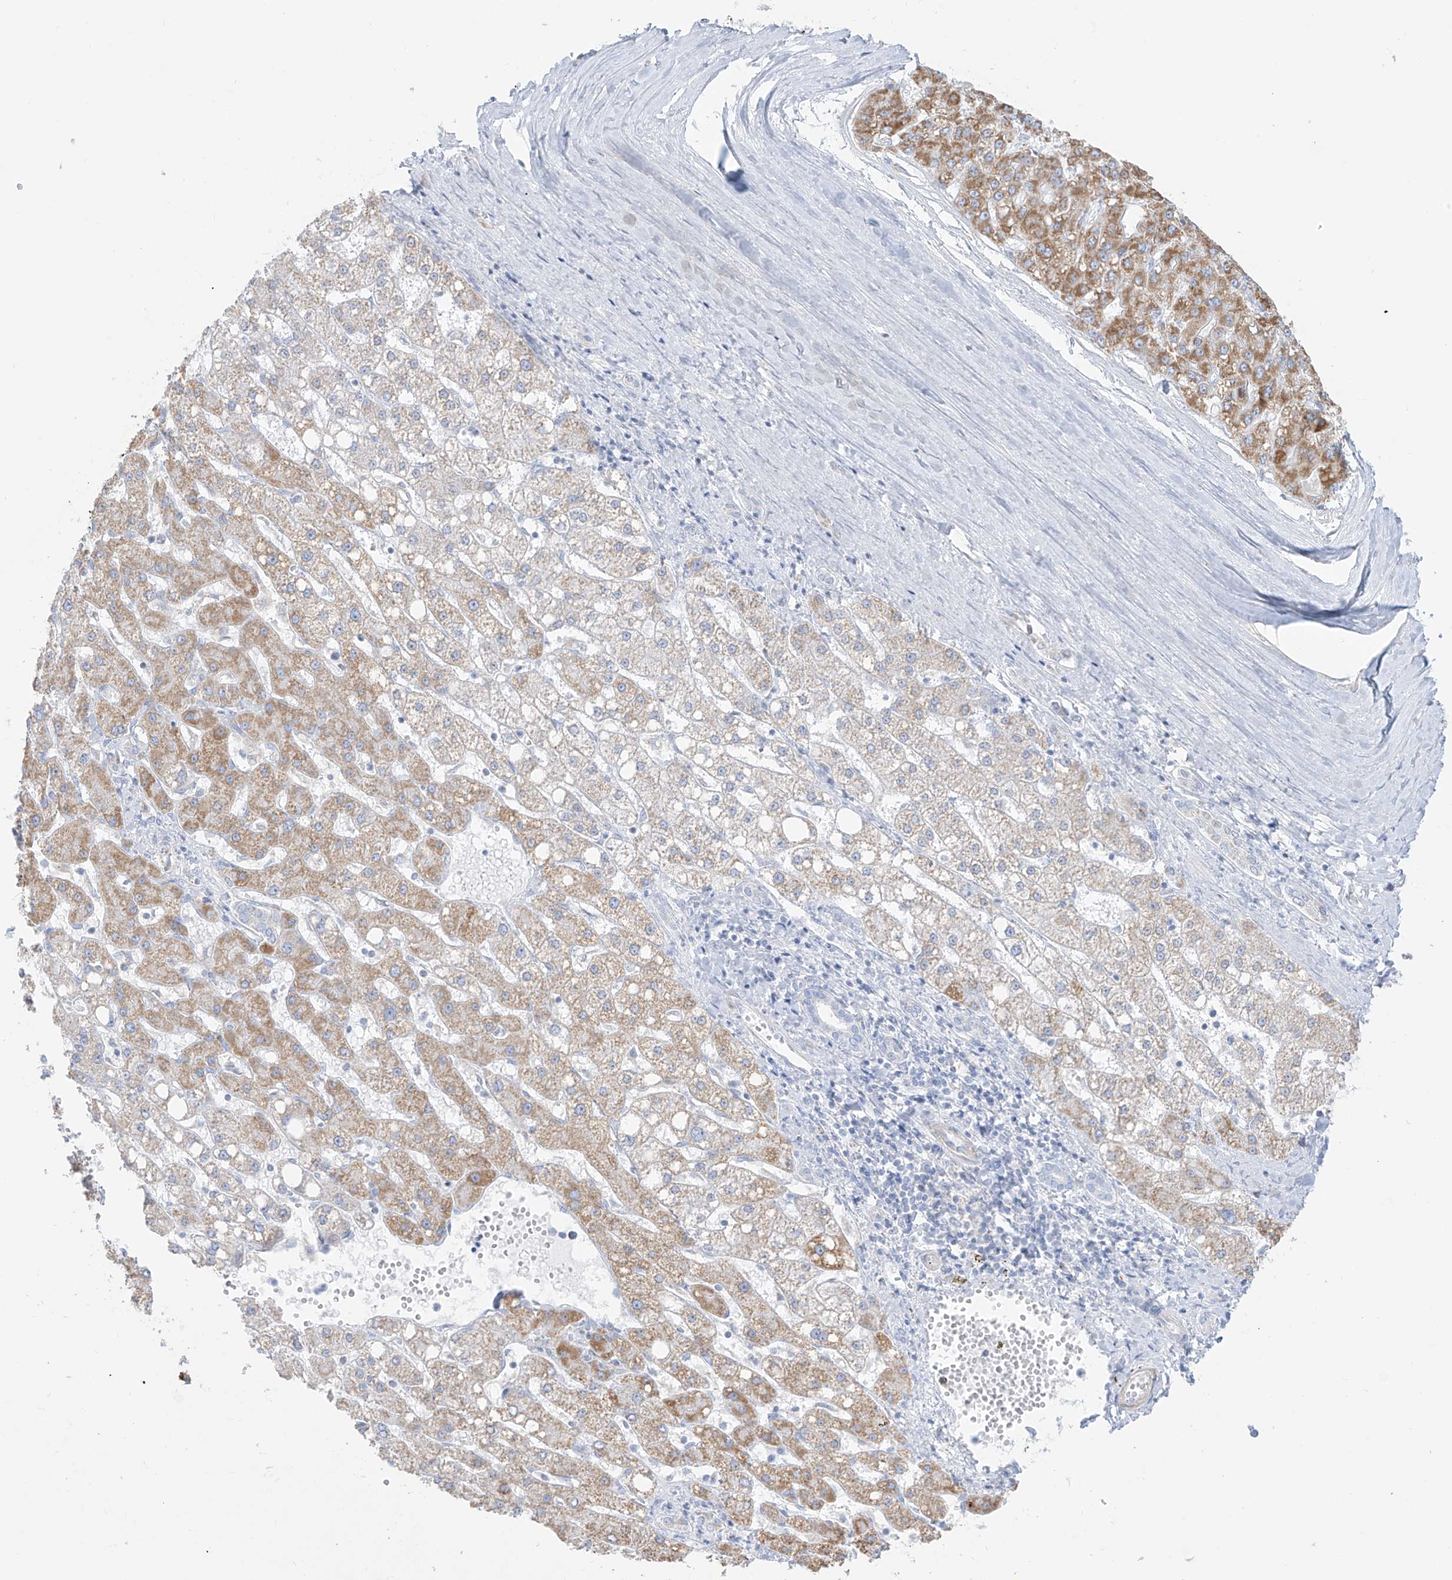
{"staining": {"intensity": "moderate", "quantity": ">75%", "location": "cytoplasmic/membranous"}, "tissue": "liver cancer", "cell_type": "Tumor cells", "image_type": "cancer", "snomed": [{"axis": "morphology", "description": "Carcinoma, Hepatocellular, NOS"}, {"axis": "topography", "description": "Liver"}], "caption": "IHC micrograph of neoplastic tissue: liver hepatocellular carcinoma stained using immunohistochemistry displays medium levels of moderate protein expression localized specifically in the cytoplasmic/membranous of tumor cells, appearing as a cytoplasmic/membranous brown color.", "gene": "SLC26A3", "patient": {"sex": "male", "age": 67}}